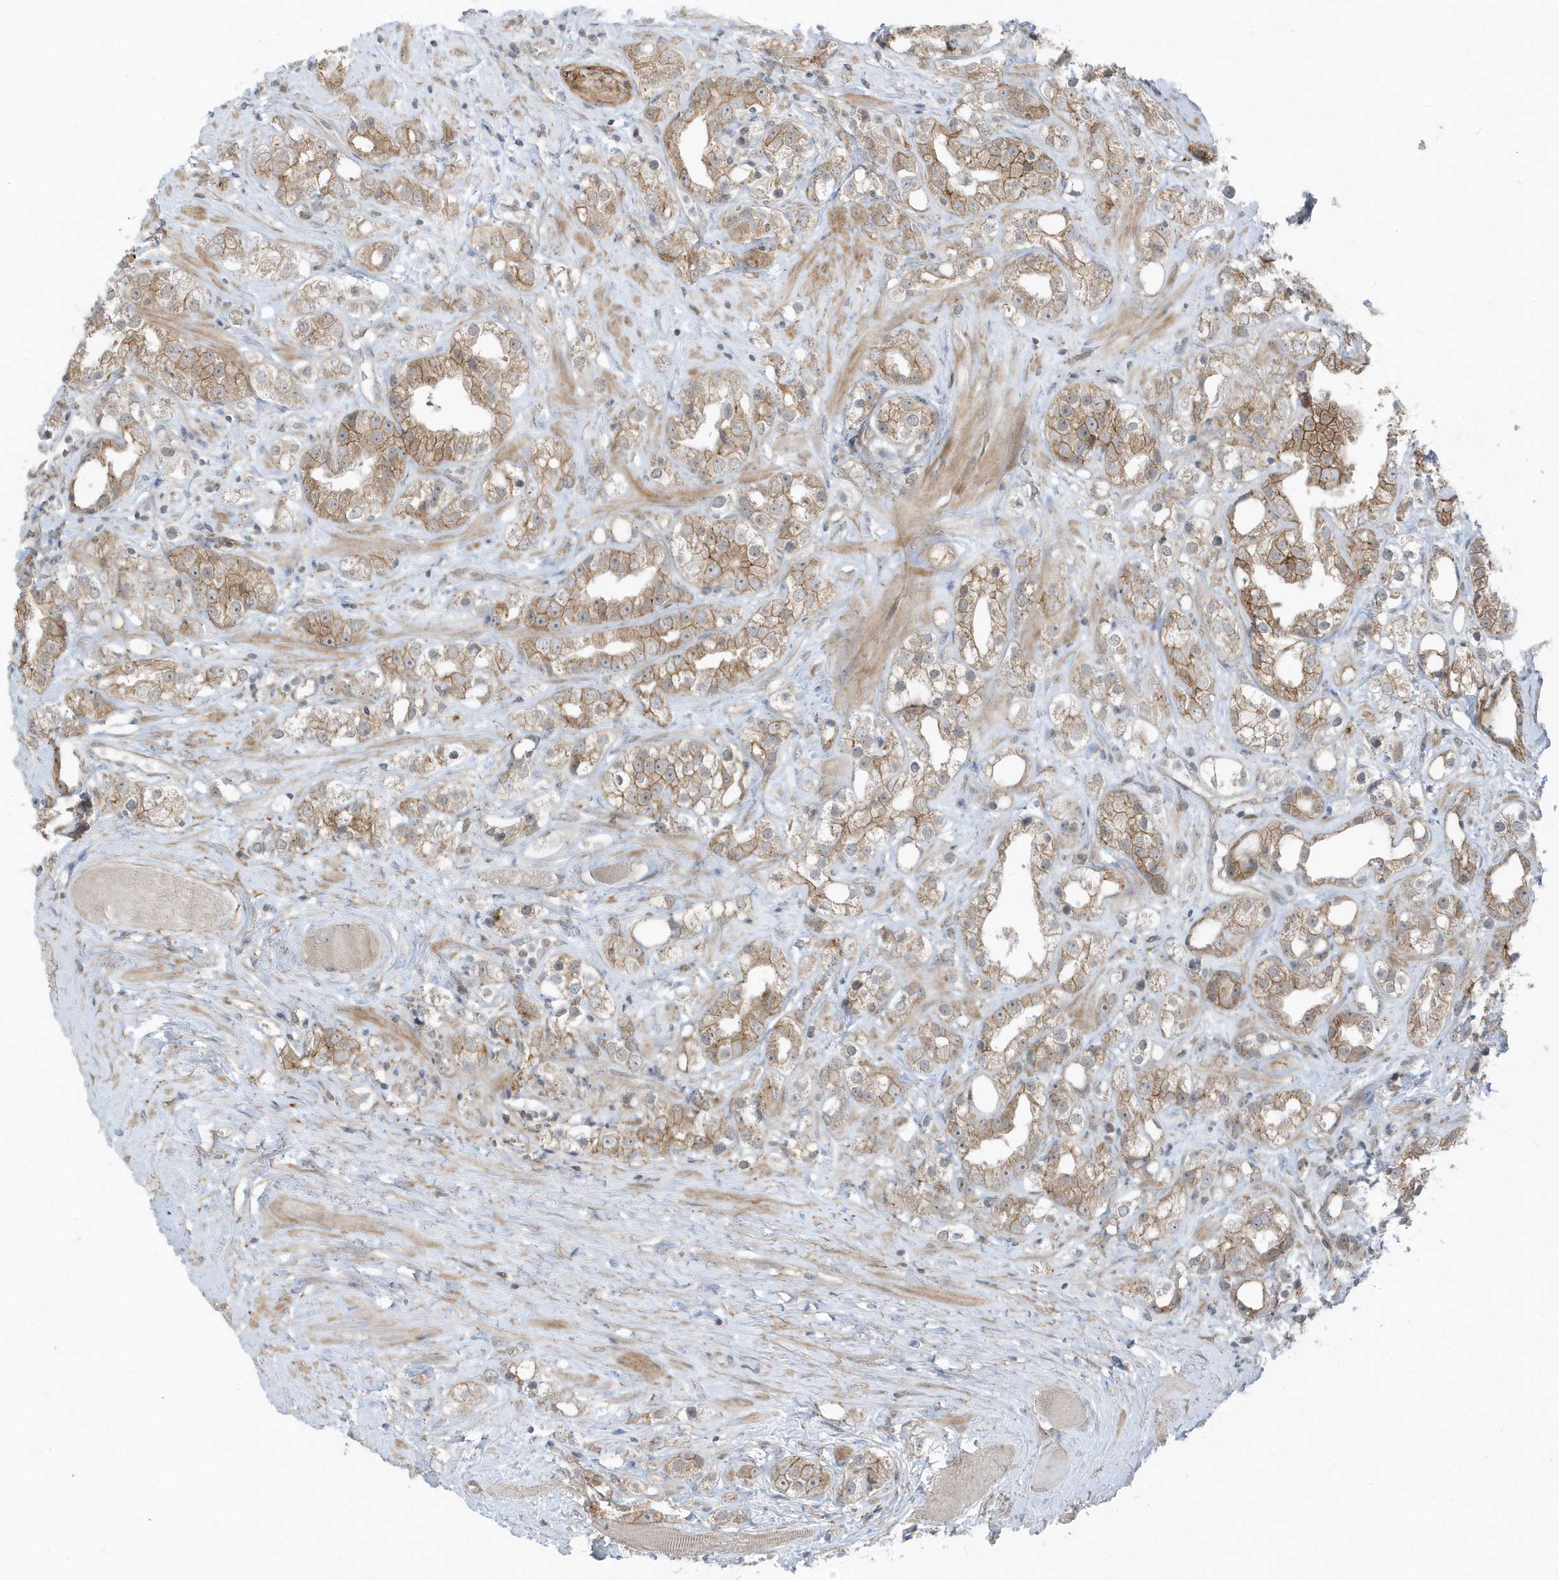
{"staining": {"intensity": "moderate", "quantity": ">75%", "location": "cytoplasmic/membranous"}, "tissue": "prostate cancer", "cell_type": "Tumor cells", "image_type": "cancer", "snomed": [{"axis": "morphology", "description": "Adenocarcinoma, NOS"}, {"axis": "topography", "description": "Prostate"}], "caption": "Prostate cancer stained with DAB (3,3'-diaminobenzidine) IHC displays medium levels of moderate cytoplasmic/membranous expression in about >75% of tumor cells. (DAB (3,3'-diaminobenzidine) IHC with brightfield microscopy, high magnification).", "gene": "PARD3B", "patient": {"sex": "male", "age": 79}}